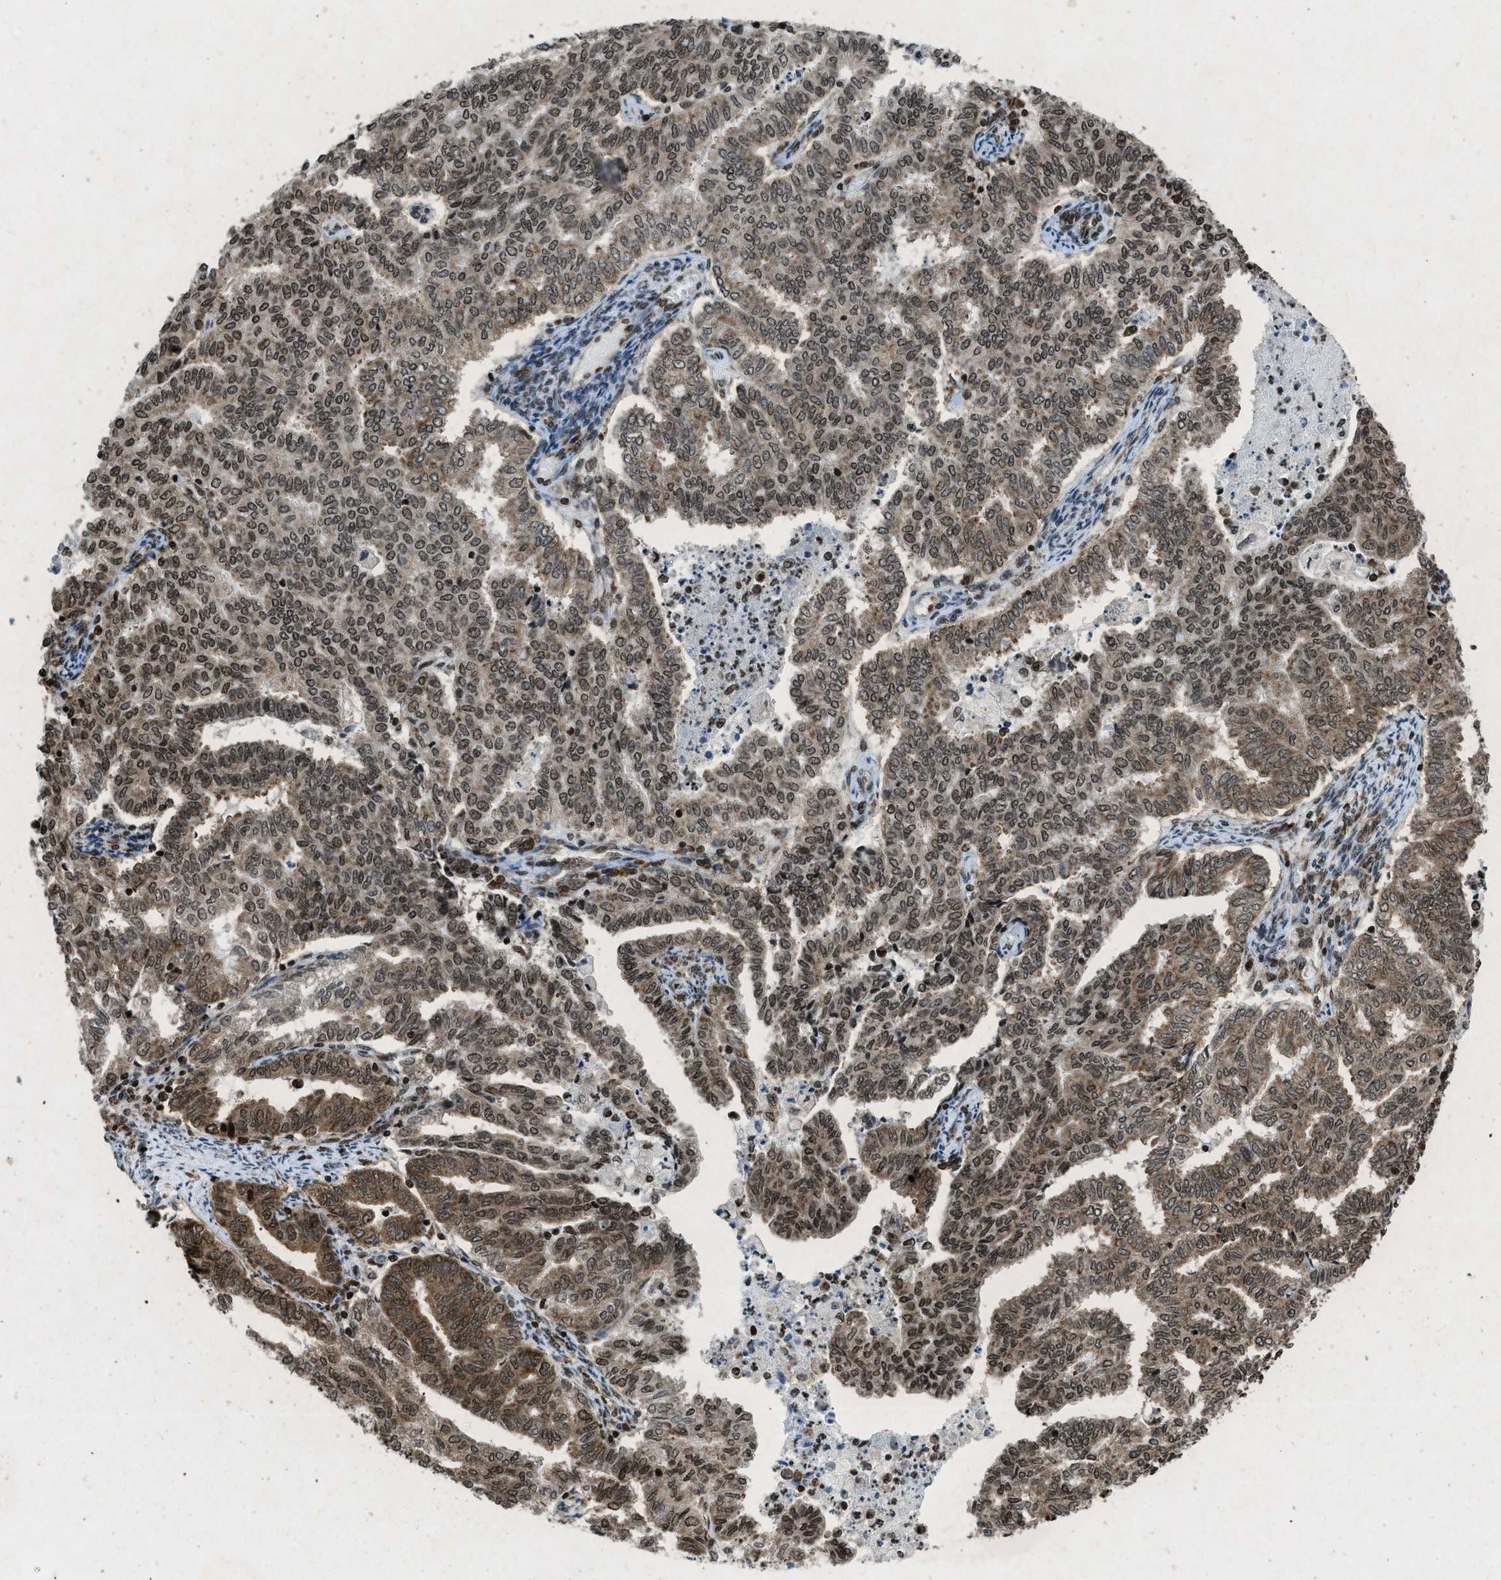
{"staining": {"intensity": "moderate", "quantity": ">75%", "location": "cytoplasmic/membranous,nuclear"}, "tissue": "endometrial cancer", "cell_type": "Tumor cells", "image_type": "cancer", "snomed": [{"axis": "morphology", "description": "Adenocarcinoma, NOS"}, {"axis": "topography", "description": "Endometrium"}], "caption": "Moderate cytoplasmic/membranous and nuclear protein expression is present in approximately >75% of tumor cells in endometrial adenocarcinoma. (Stains: DAB in brown, nuclei in blue, Microscopy: brightfield microscopy at high magnification).", "gene": "NXF1", "patient": {"sex": "female", "age": 79}}